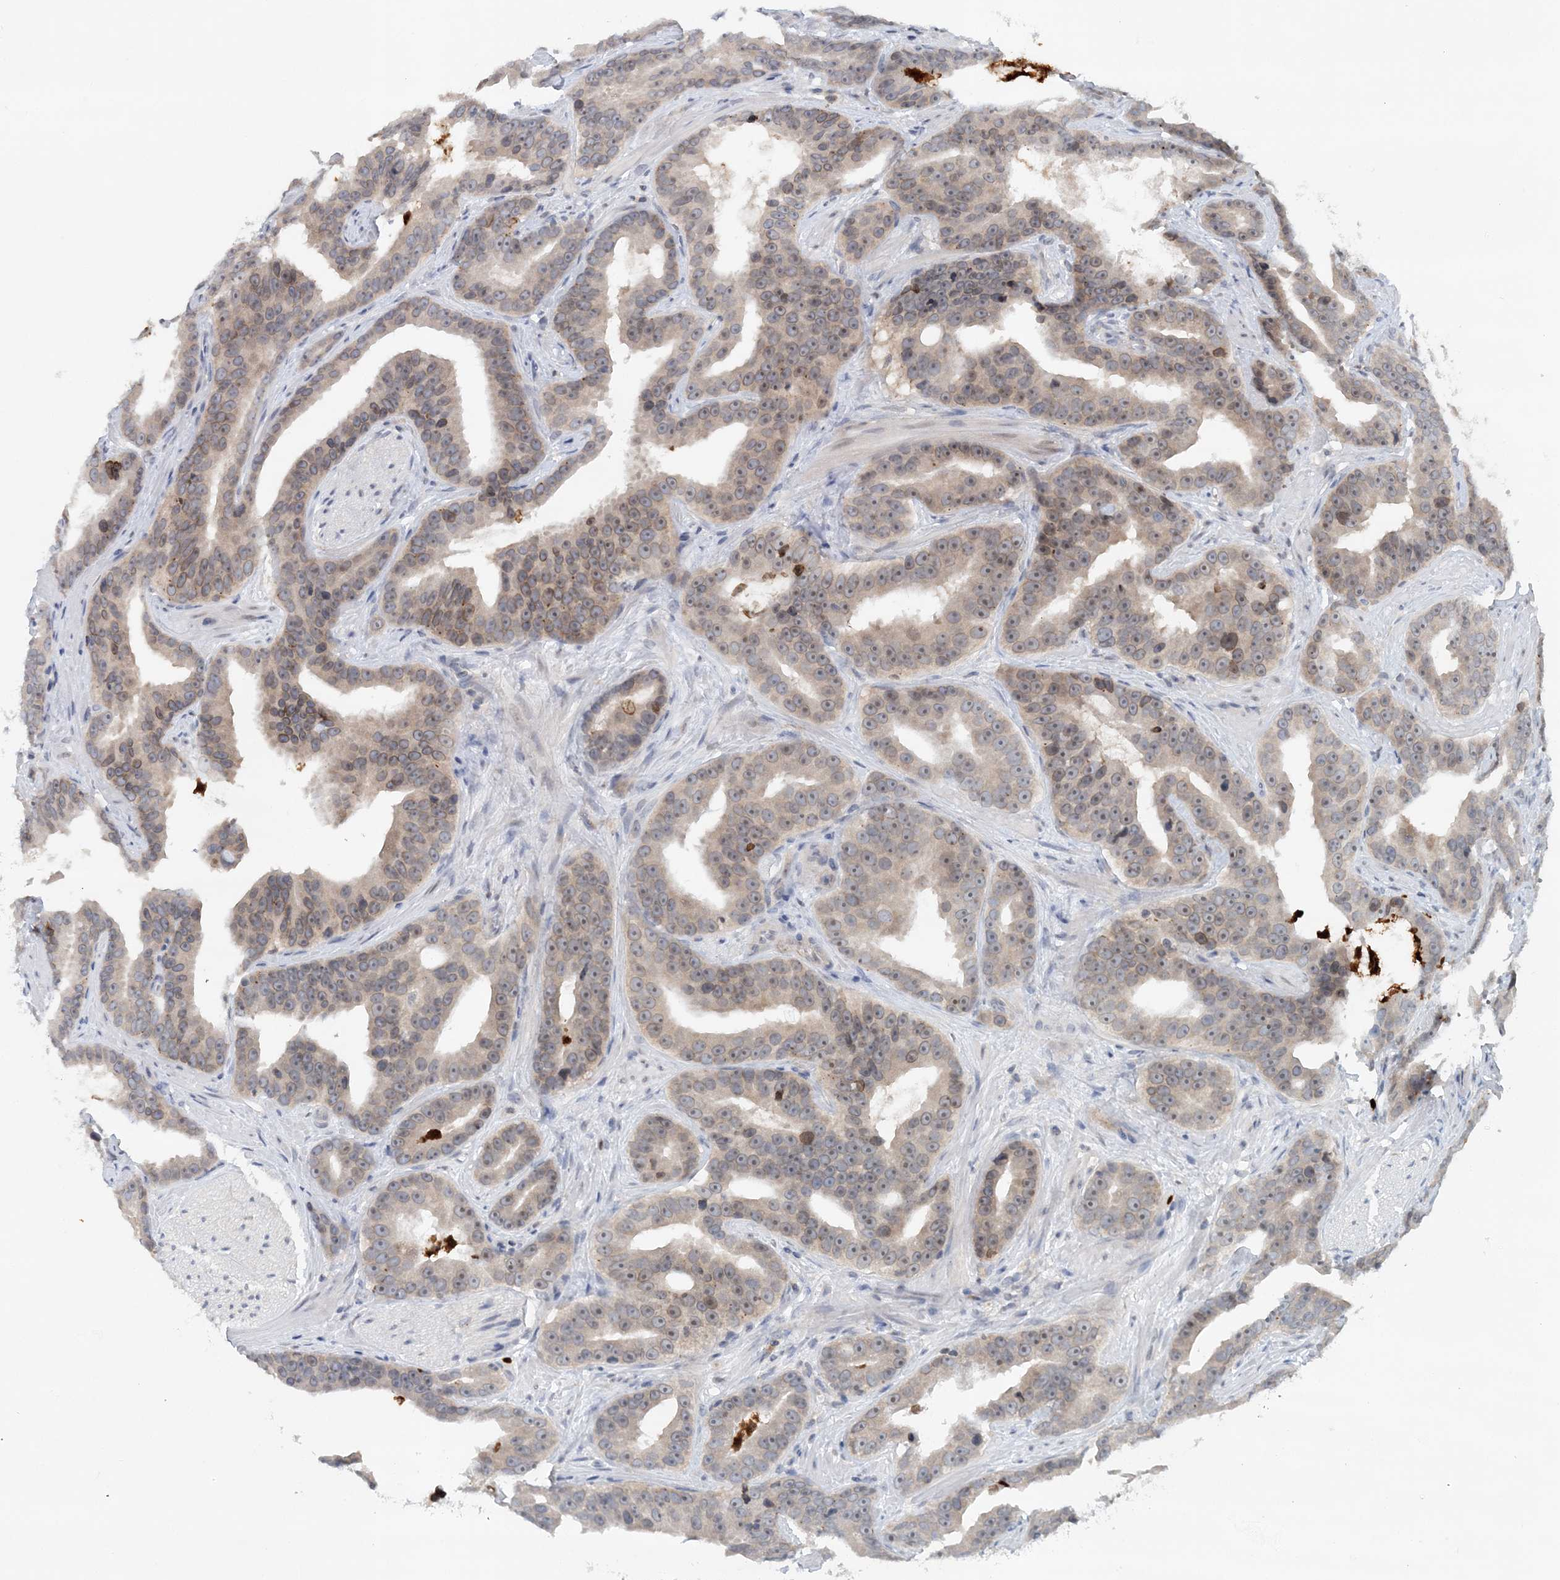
{"staining": {"intensity": "weak", "quantity": "25%-75%", "location": "cytoplasmic/membranous,nuclear"}, "tissue": "prostate cancer", "cell_type": "Tumor cells", "image_type": "cancer", "snomed": [{"axis": "morphology", "description": "Adenocarcinoma, Low grade"}, {"axis": "topography", "description": "Prostate"}], "caption": "Adenocarcinoma (low-grade) (prostate) tissue exhibits weak cytoplasmic/membranous and nuclear staining in about 25%-75% of tumor cells", "gene": "NUP54", "patient": {"sex": "male", "age": 59}}